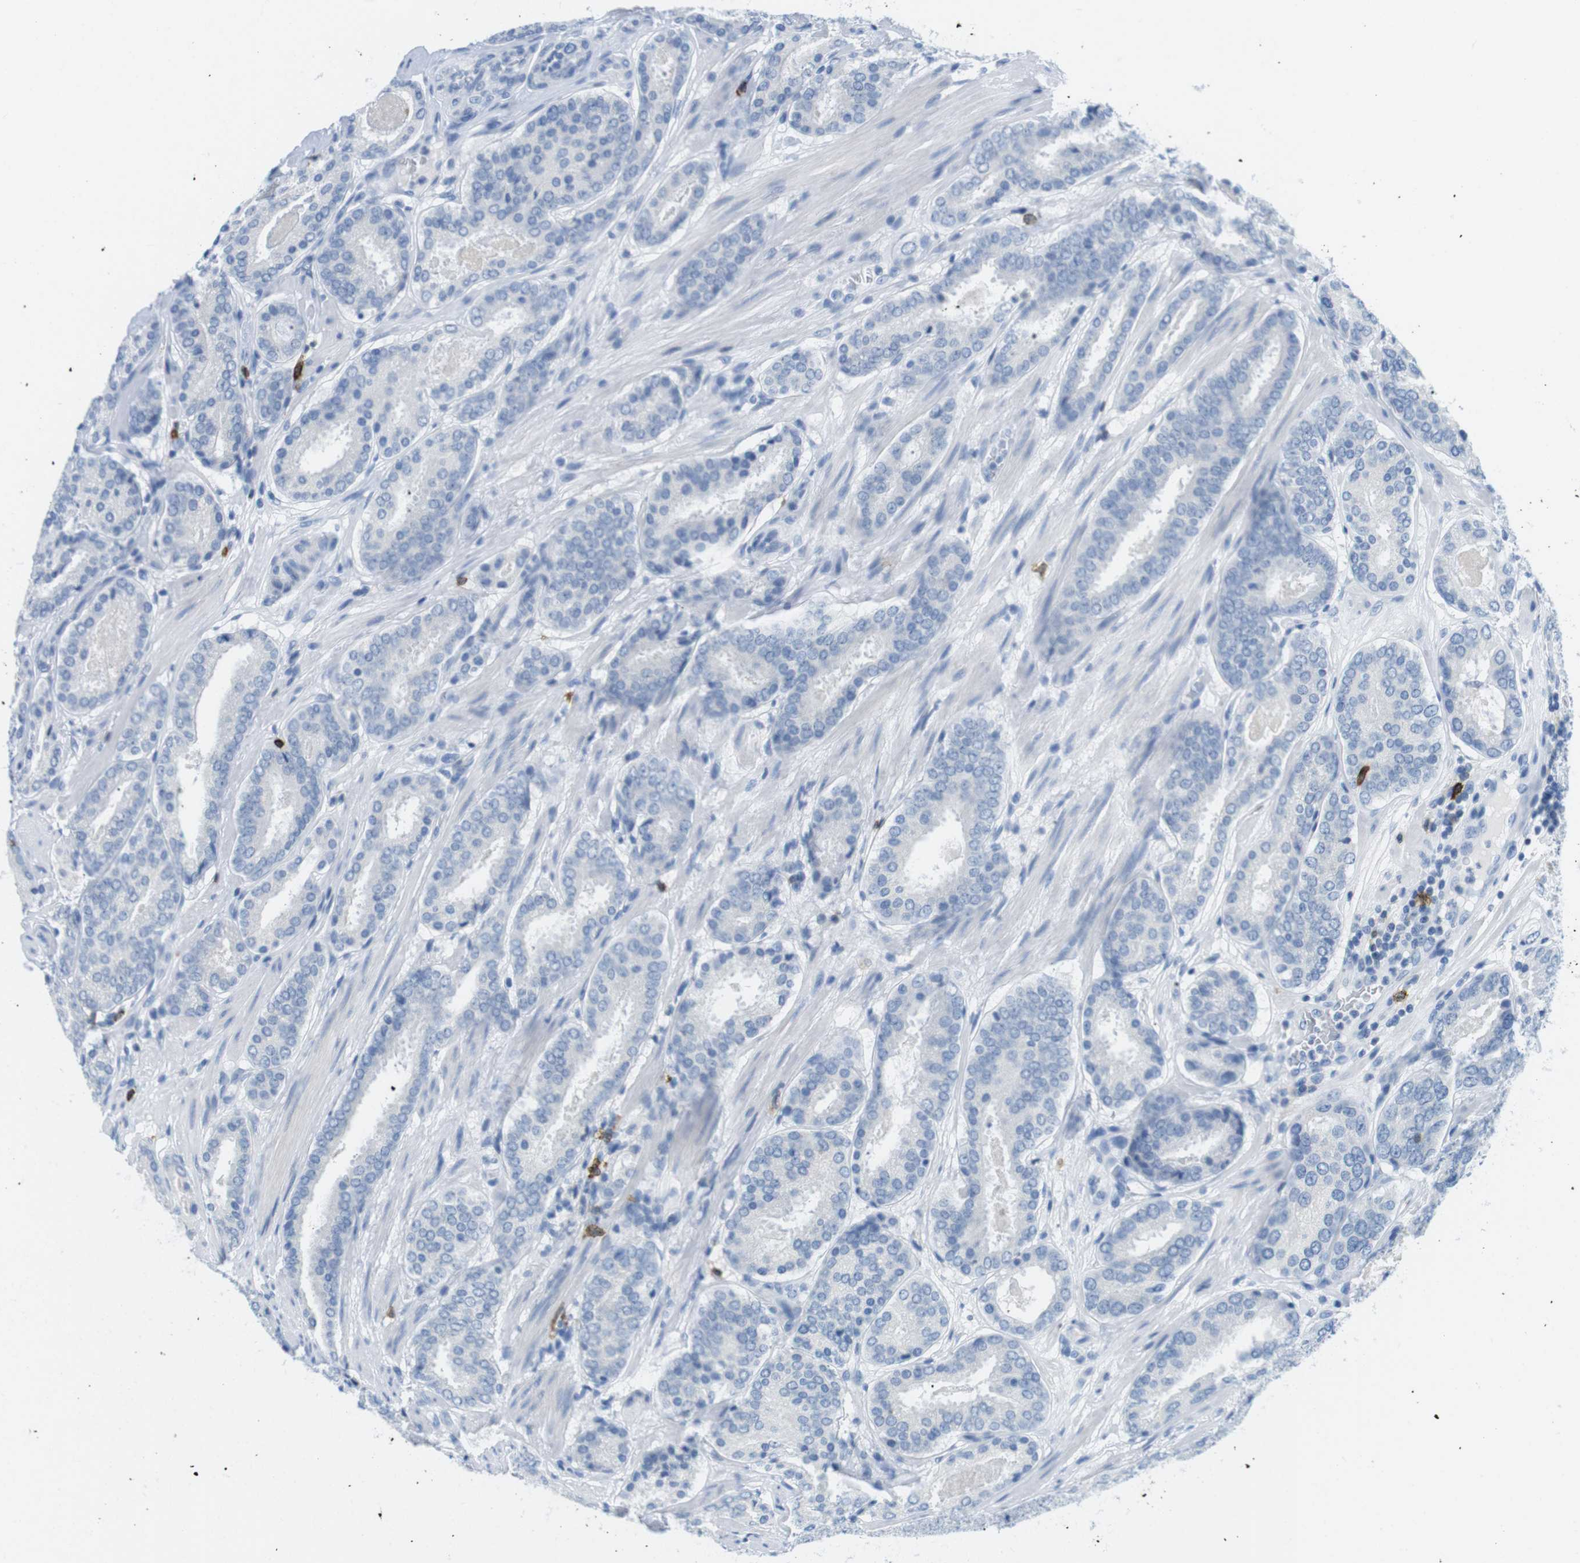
{"staining": {"intensity": "negative", "quantity": "none", "location": "none"}, "tissue": "prostate cancer", "cell_type": "Tumor cells", "image_type": "cancer", "snomed": [{"axis": "morphology", "description": "Adenocarcinoma, Low grade"}, {"axis": "topography", "description": "Prostate"}], "caption": "This is a histopathology image of immunohistochemistry (IHC) staining of prostate cancer, which shows no positivity in tumor cells.", "gene": "TNFRSF4", "patient": {"sex": "male", "age": 69}}